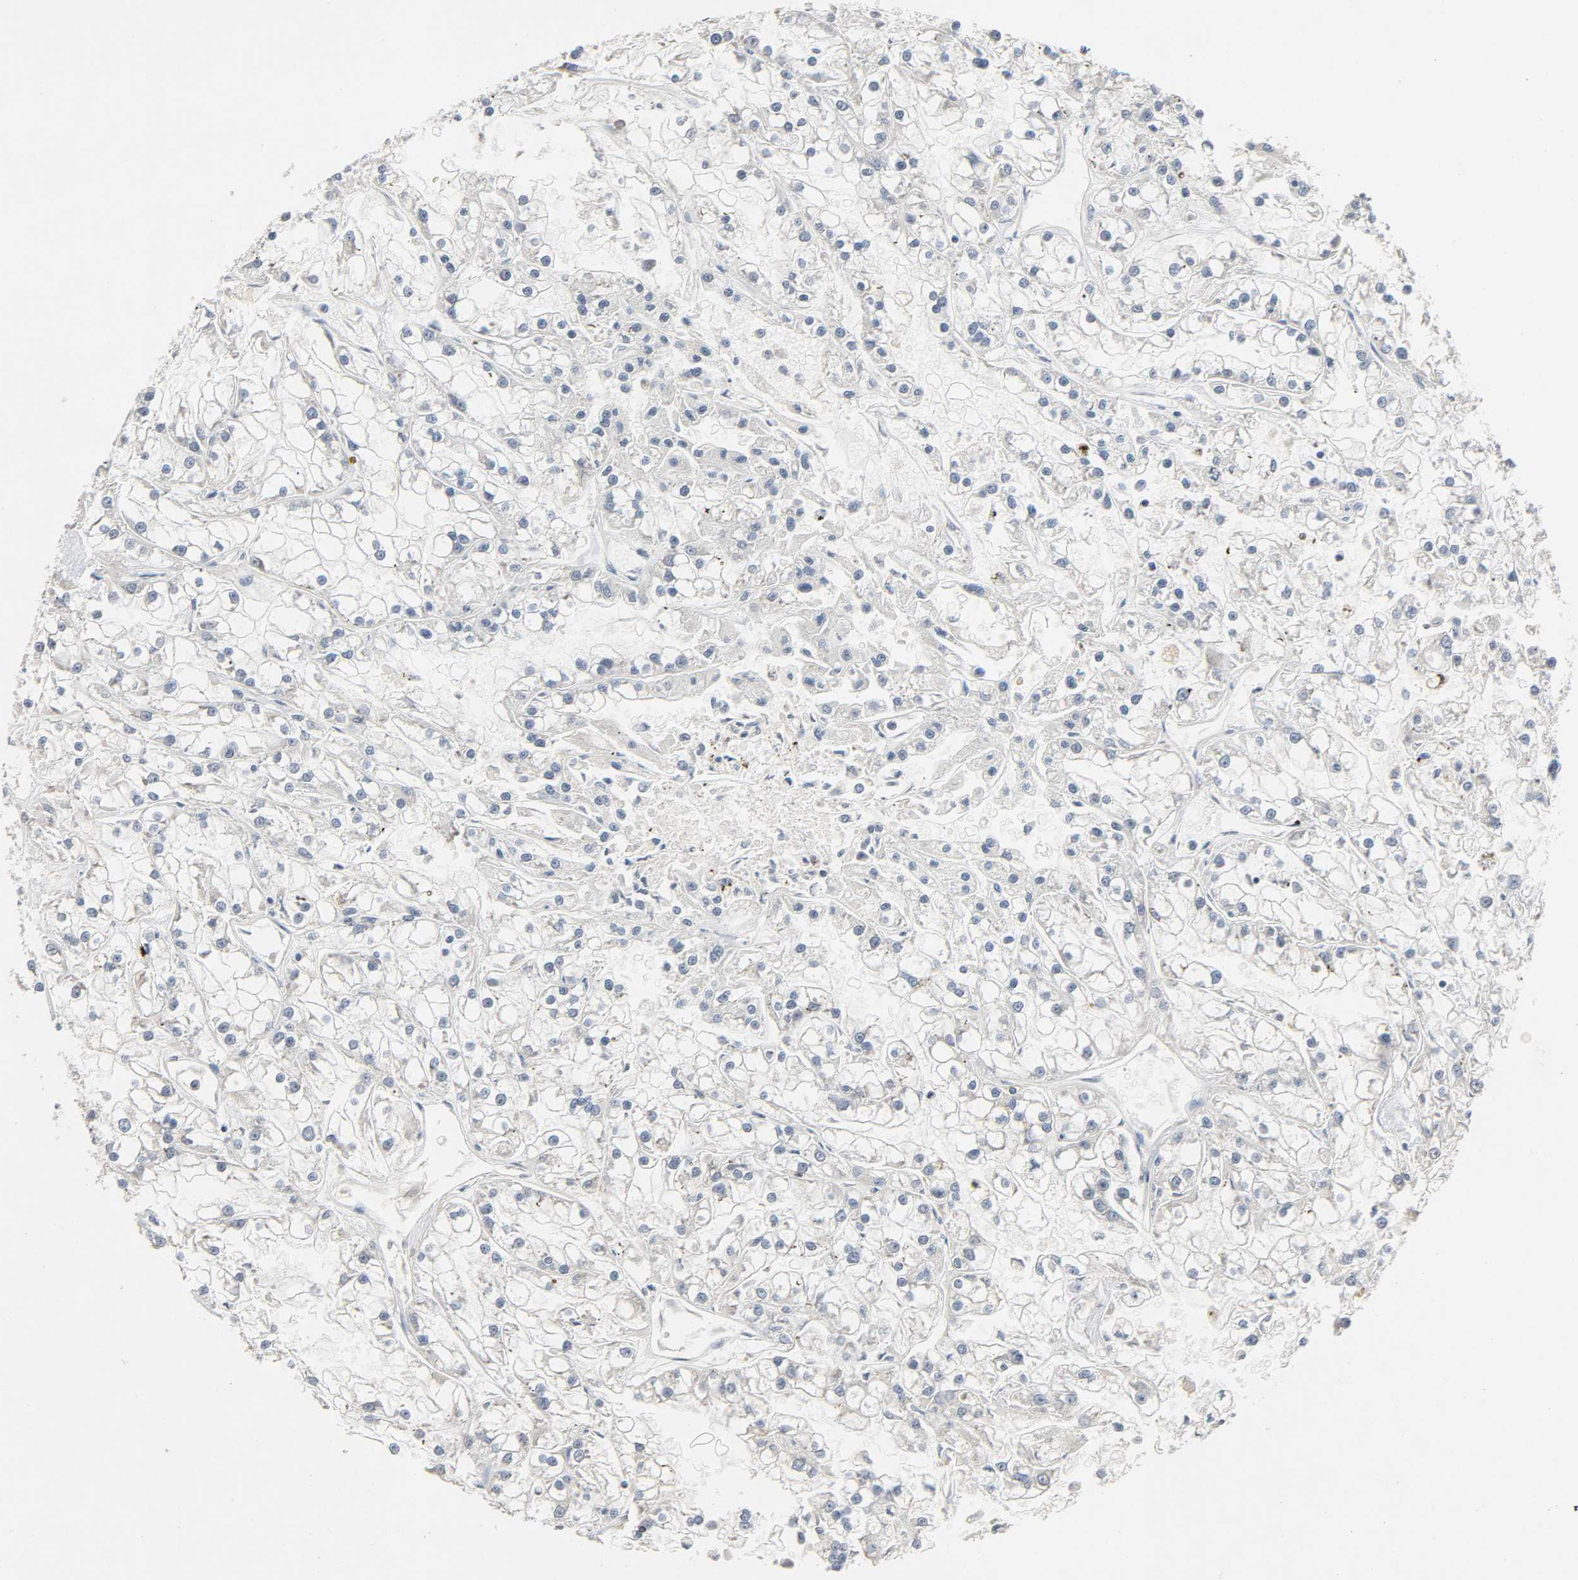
{"staining": {"intensity": "negative", "quantity": "none", "location": "none"}, "tissue": "renal cancer", "cell_type": "Tumor cells", "image_type": "cancer", "snomed": [{"axis": "morphology", "description": "Adenocarcinoma, NOS"}, {"axis": "topography", "description": "Kidney"}], "caption": "This is an immunohistochemistry image of human renal adenocarcinoma. There is no positivity in tumor cells.", "gene": "CD4", "patient": {"sex": "female", "age": 52}}